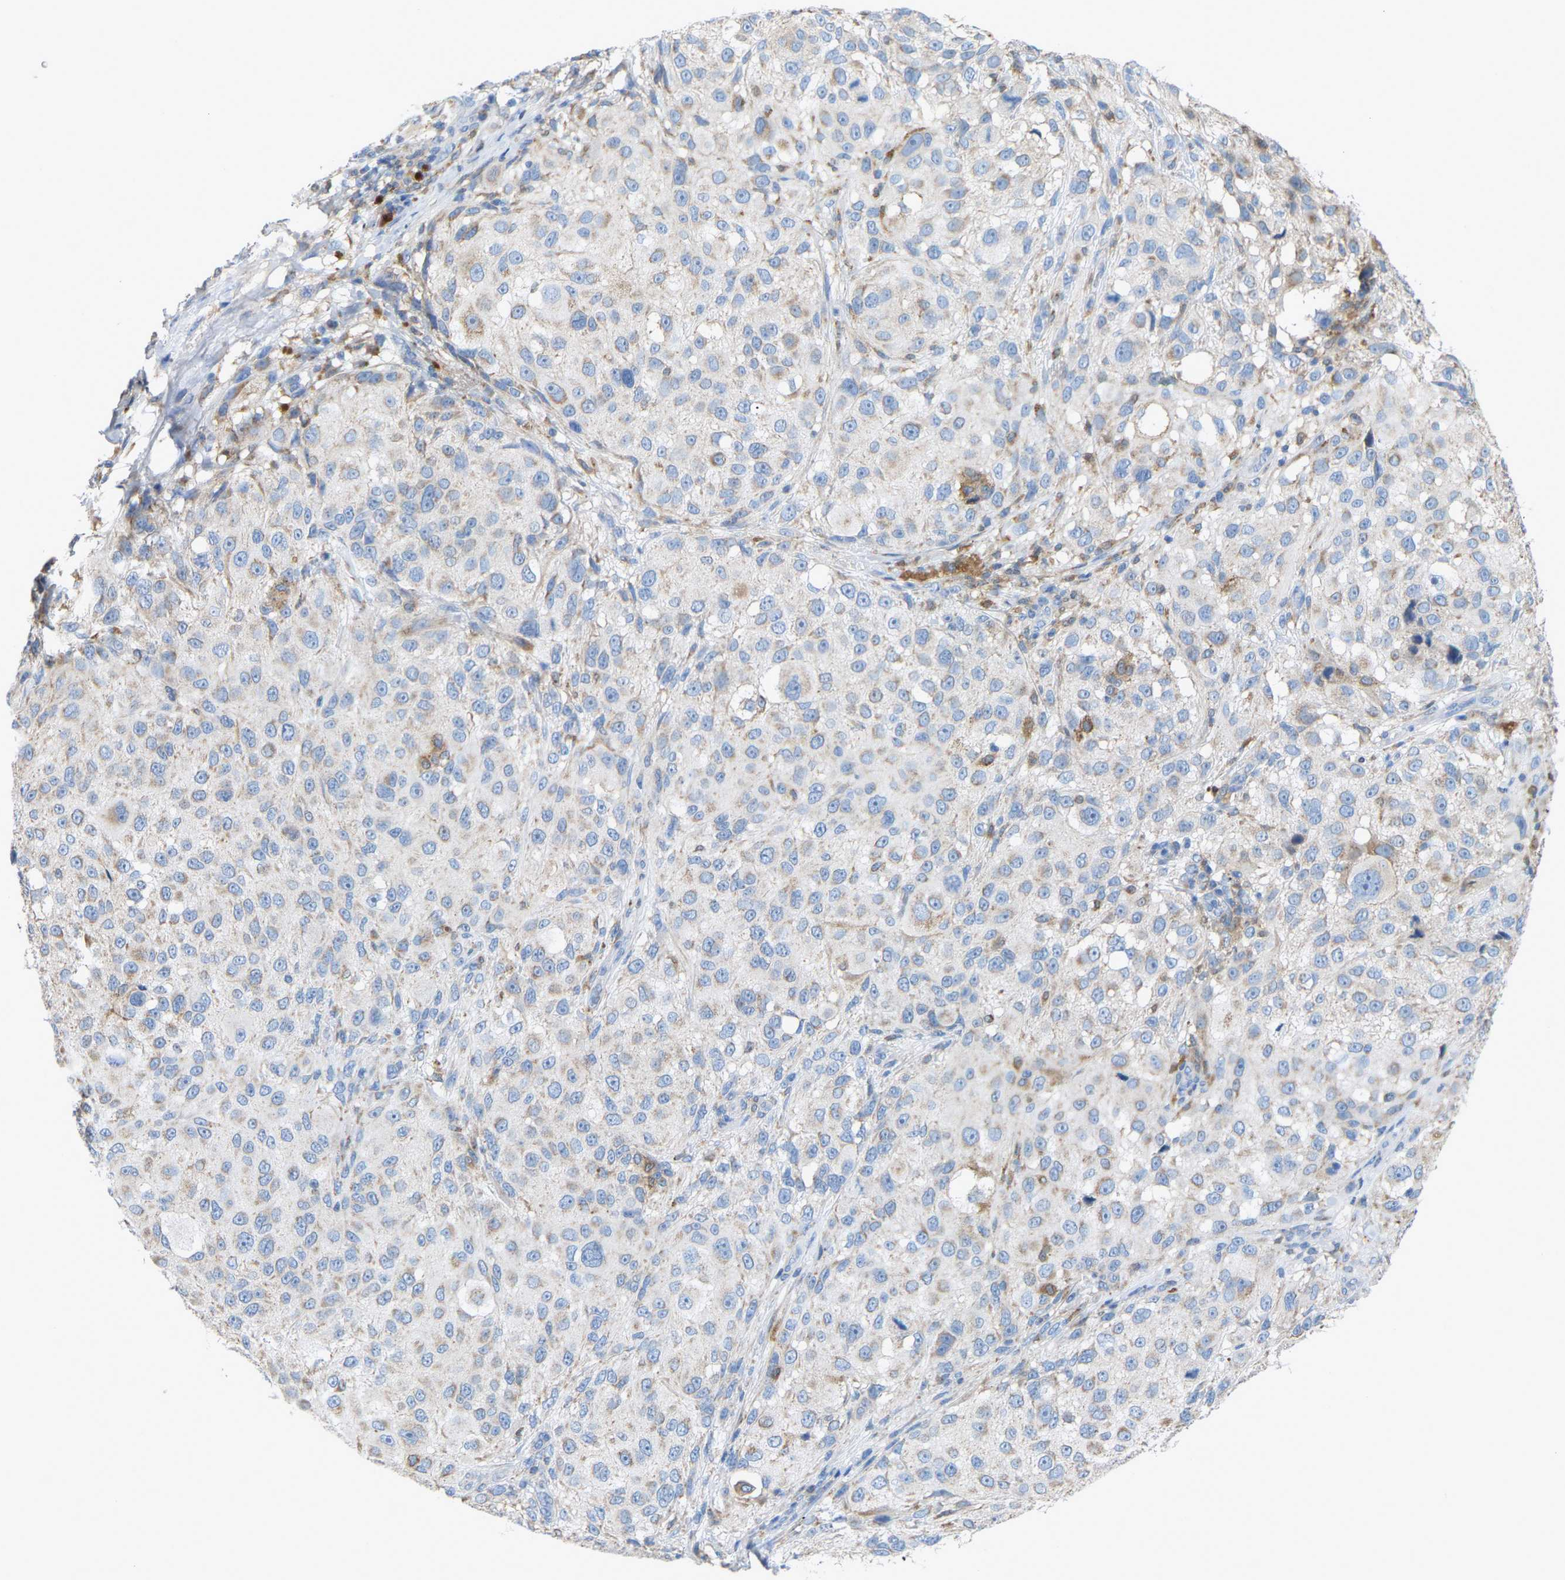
{"staining": {"intensity": "weak", "quantity": "<25%", "location": "cytoplasmic/membranous"}, "tissue": "melanoma", "cell_type": "Tumor cells", "image_type": "cancer", "snomed": [{"axis": "morphology", "description": "Necrosis, NOS"}, {"axis": "morphology", "description": "Malignant melanoma, NOS"}, {"axis": "topography", "description": "Skin"}], "caption": "Immunohistochemistry (IHC) photomicrograph of neoplastic tissue: human melanoma stained with DAB demonstrates no significant protein staining in tumor cells.", "gene": "CROT", "patient": {"sex": "female", "age": 87}}